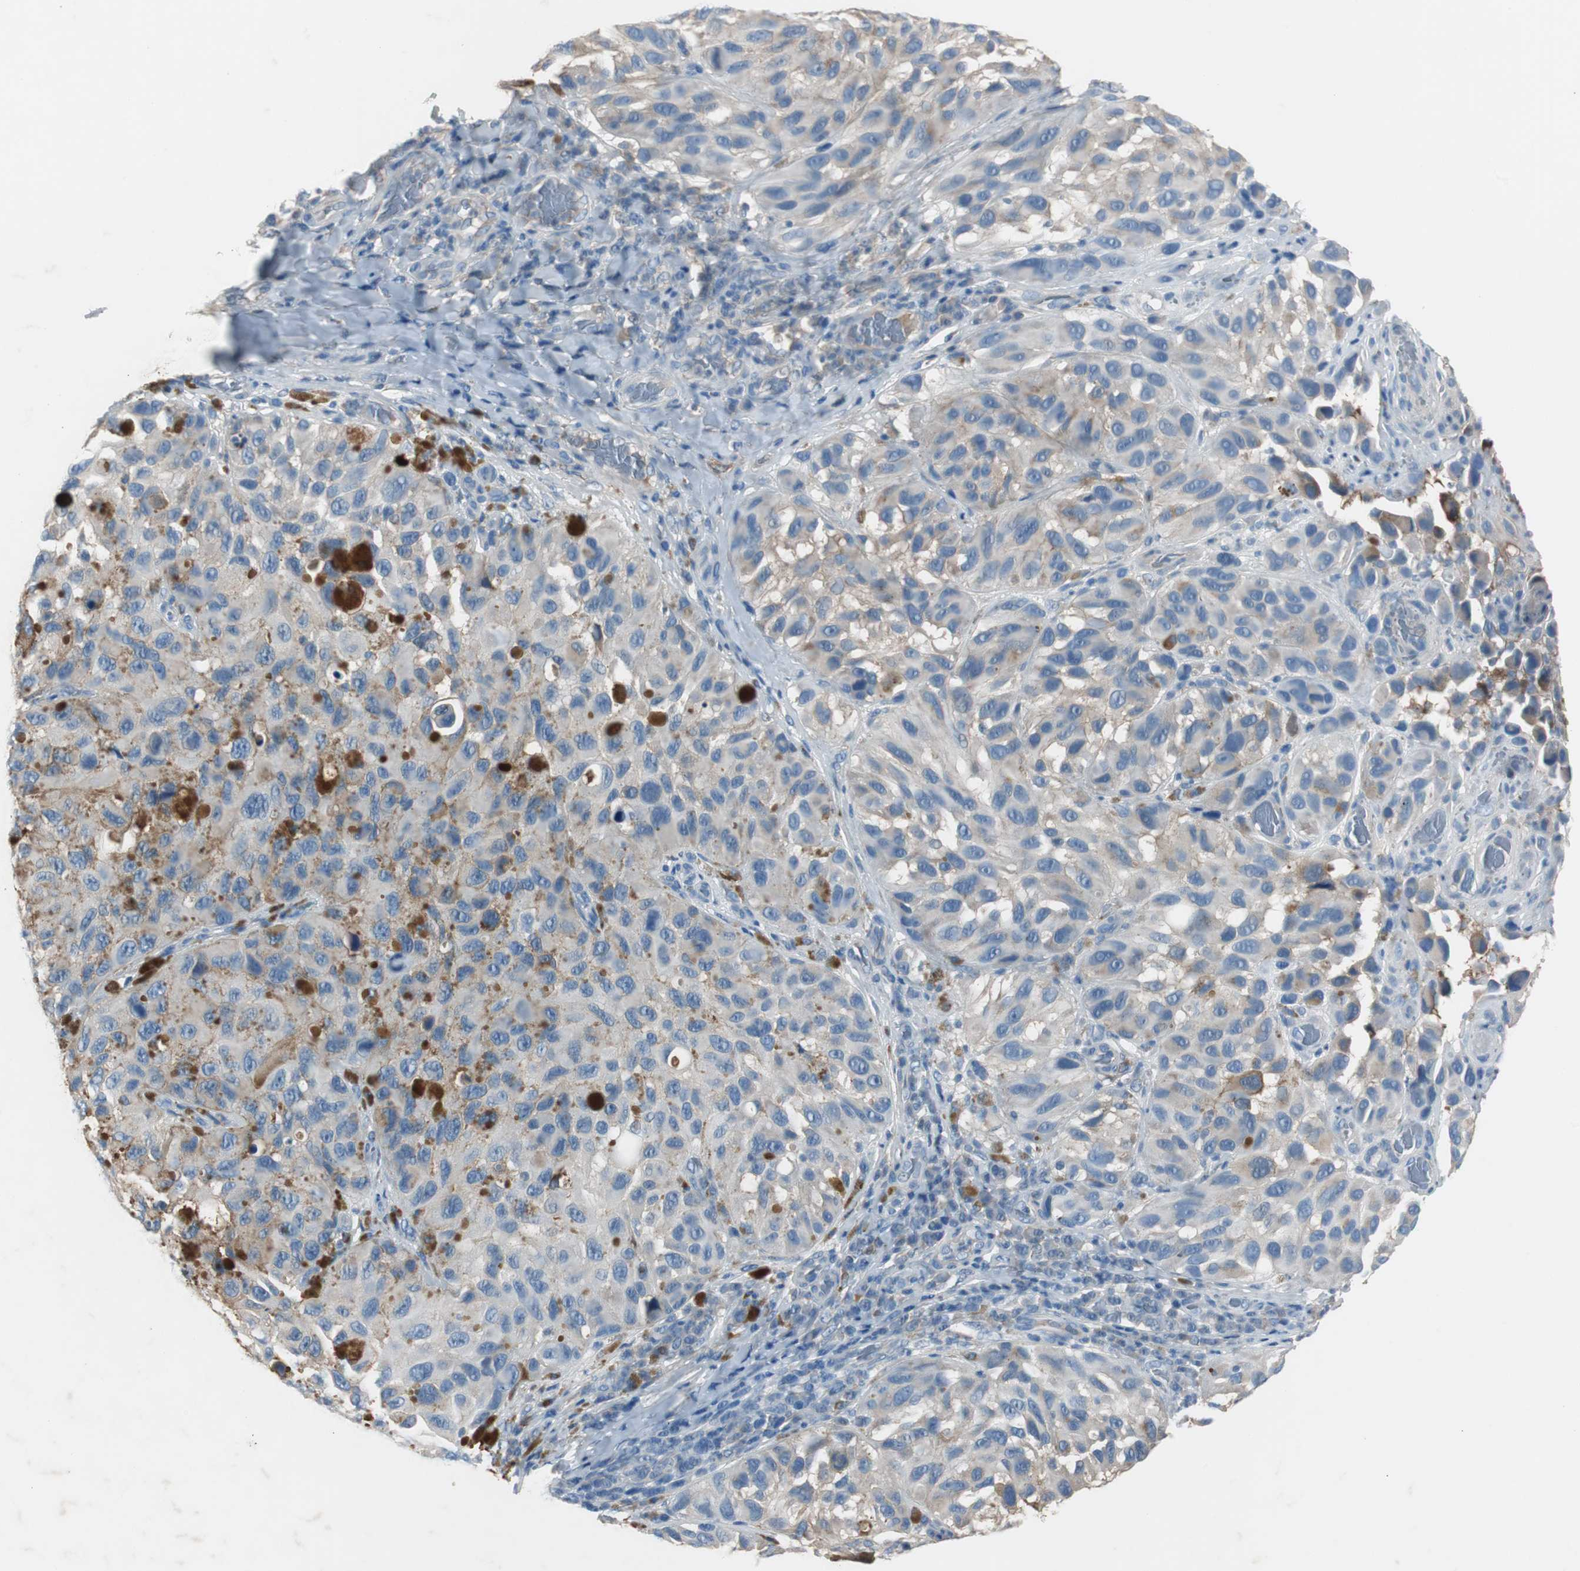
{"staining": {"intensity": "moderate", "quantity": "25%-75%", "location": "cytoplasmic/membranous"}, "tissue": "melanoma", "cell_type": "Tumor cells", "image_type": "cancer", "snomed": [{"axis": "morphology", "description": "Malignant melanoma, NOS"}, {"axis": "topography", "description": "Skin"}], "caption": "Protein staining demonstrates moderate cytoplasmic/membranous expression in about 25%-75% of tumor cells in malignant melanoma.", "gene": "SERPINF1", "patient": {"sex": "female", "age": 73}}